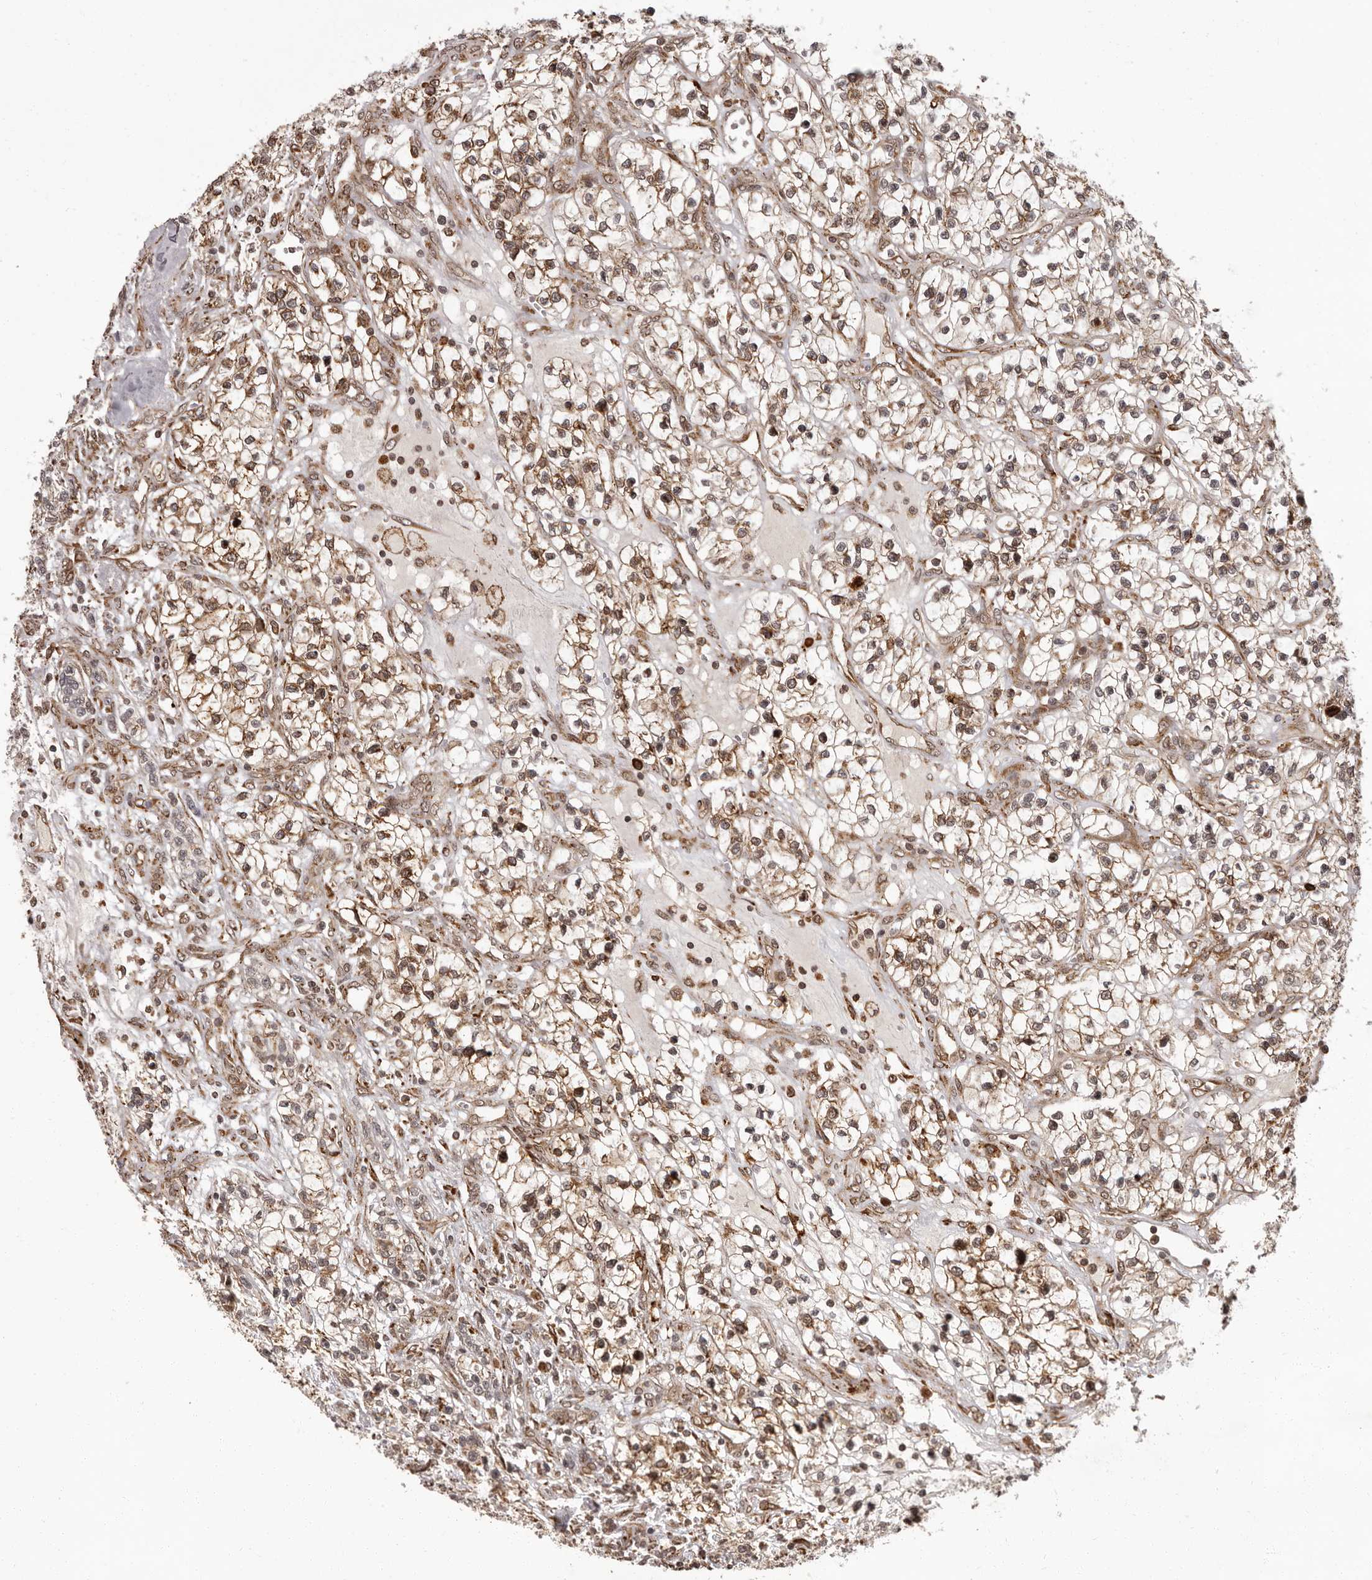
{"staining": {"intensity": "moderate", "quantity": ">75%", "location": "cytoplasmic/membranous,nuclear"}, "tissue": "renal cancer", "cell_type": "Tumor cells", "image_type": "cancer", "snomed": [{"axis": "morphology", "description": "Adenocarcinoma, NOS"}, {"axis": "topography", "description": "Kidney"}], "caption": "Approximately >75% of tumor cells in renal cancer exhibit moderate cytoplasmic/membranous and nuclear protein positivity as visualized by brown immunohistochemical staining.", "gene": "IL32", "patient": {"sex": "female", "age": 57}}